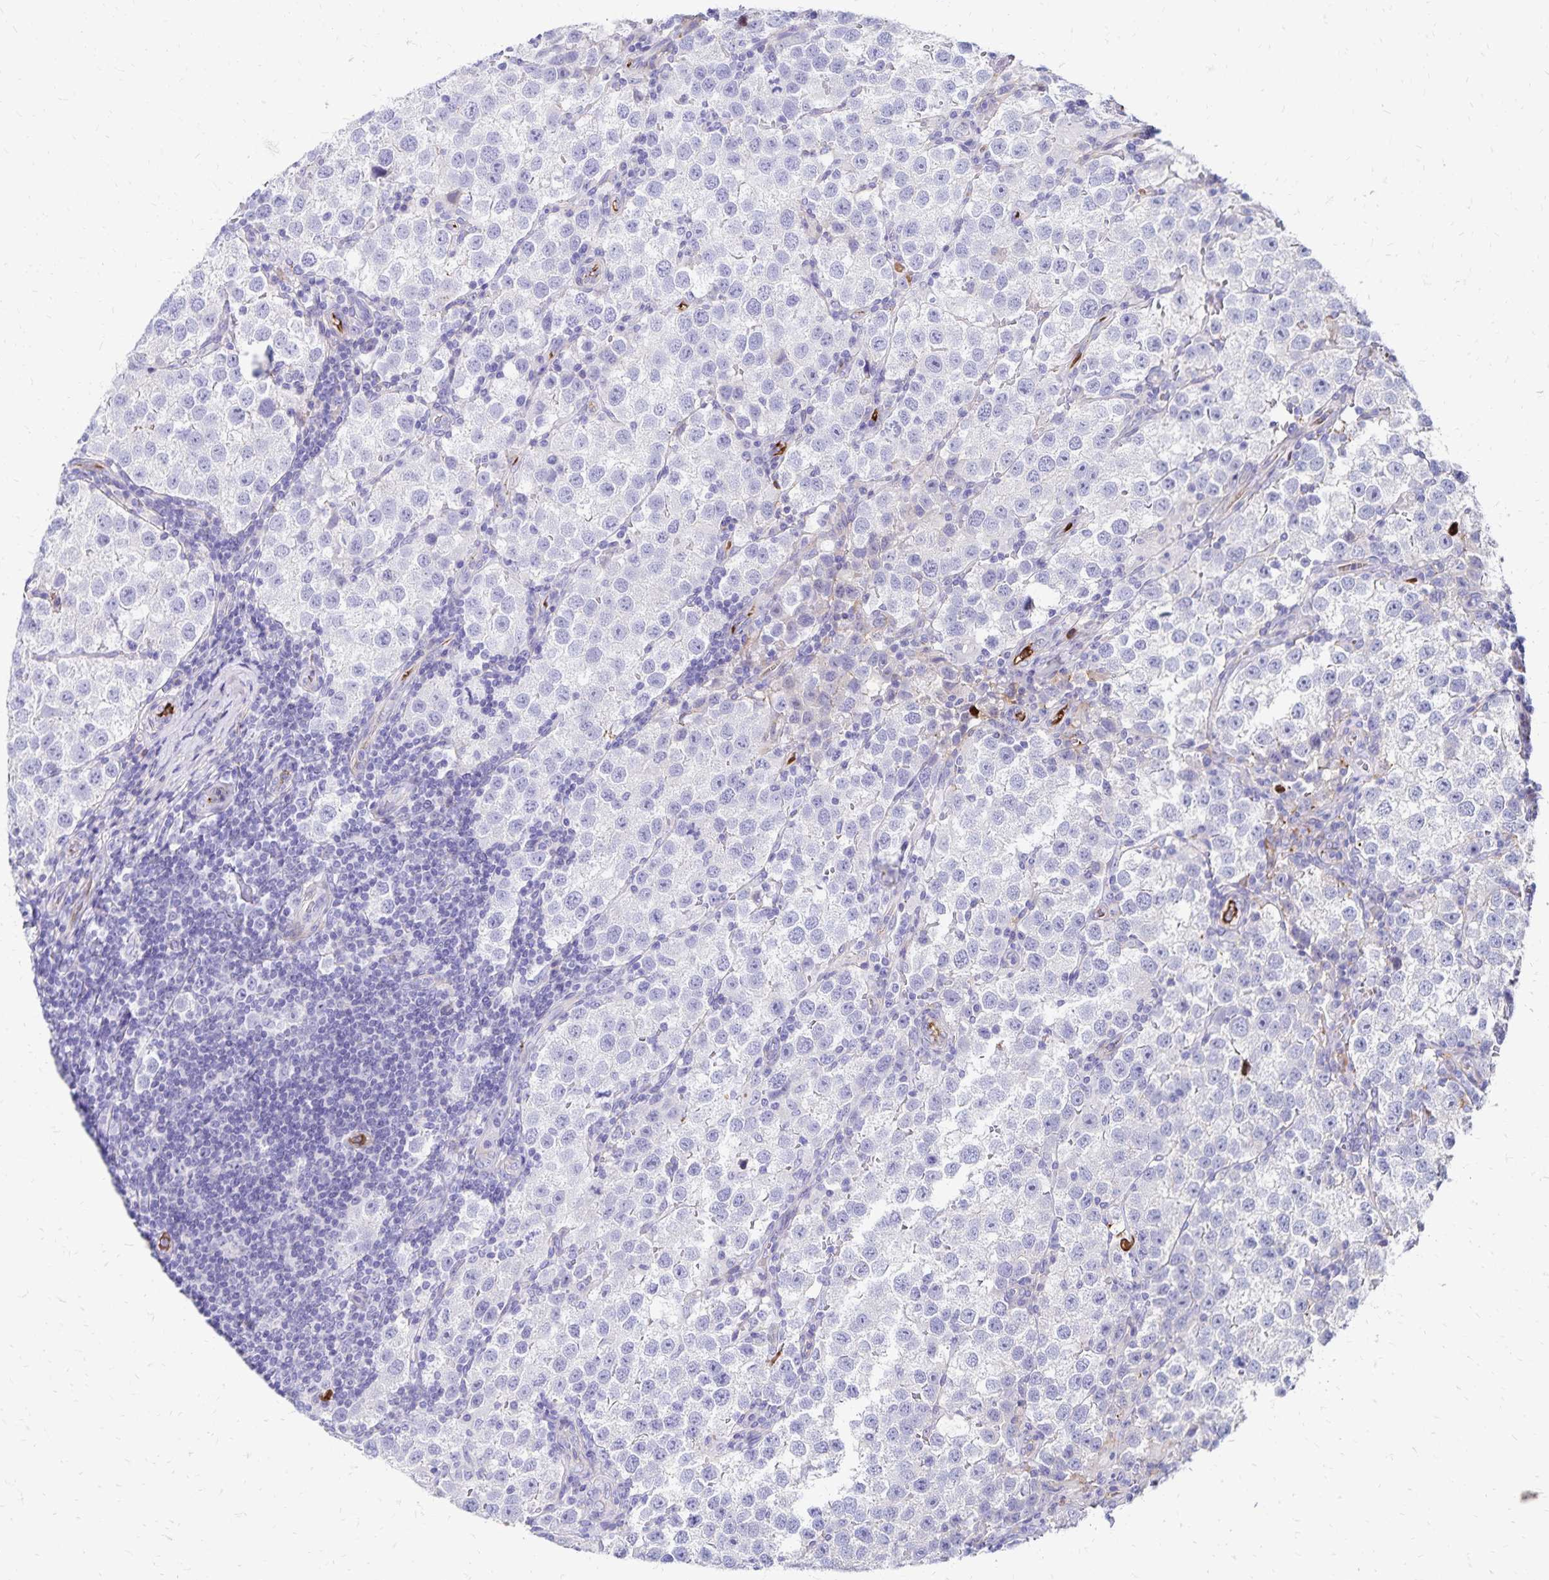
{"staining": {"intensity": "negative", "quantity": "none", "location": "none"}, "tissue": "testis cancer", "cell_type": "Tumor cells", "image_type": "cancer", "snomed": [{"axis": "morphology", "description": "Seminoma, NOS"}, {"axis": "topography", "description": "Testis"}], "caption": "Immunohistochemistry of human testis cancer (seminoma) reveals no staining in tumor cells.", "gene": "NECAP1", "patient": {"sex": "male", "age": 37}}